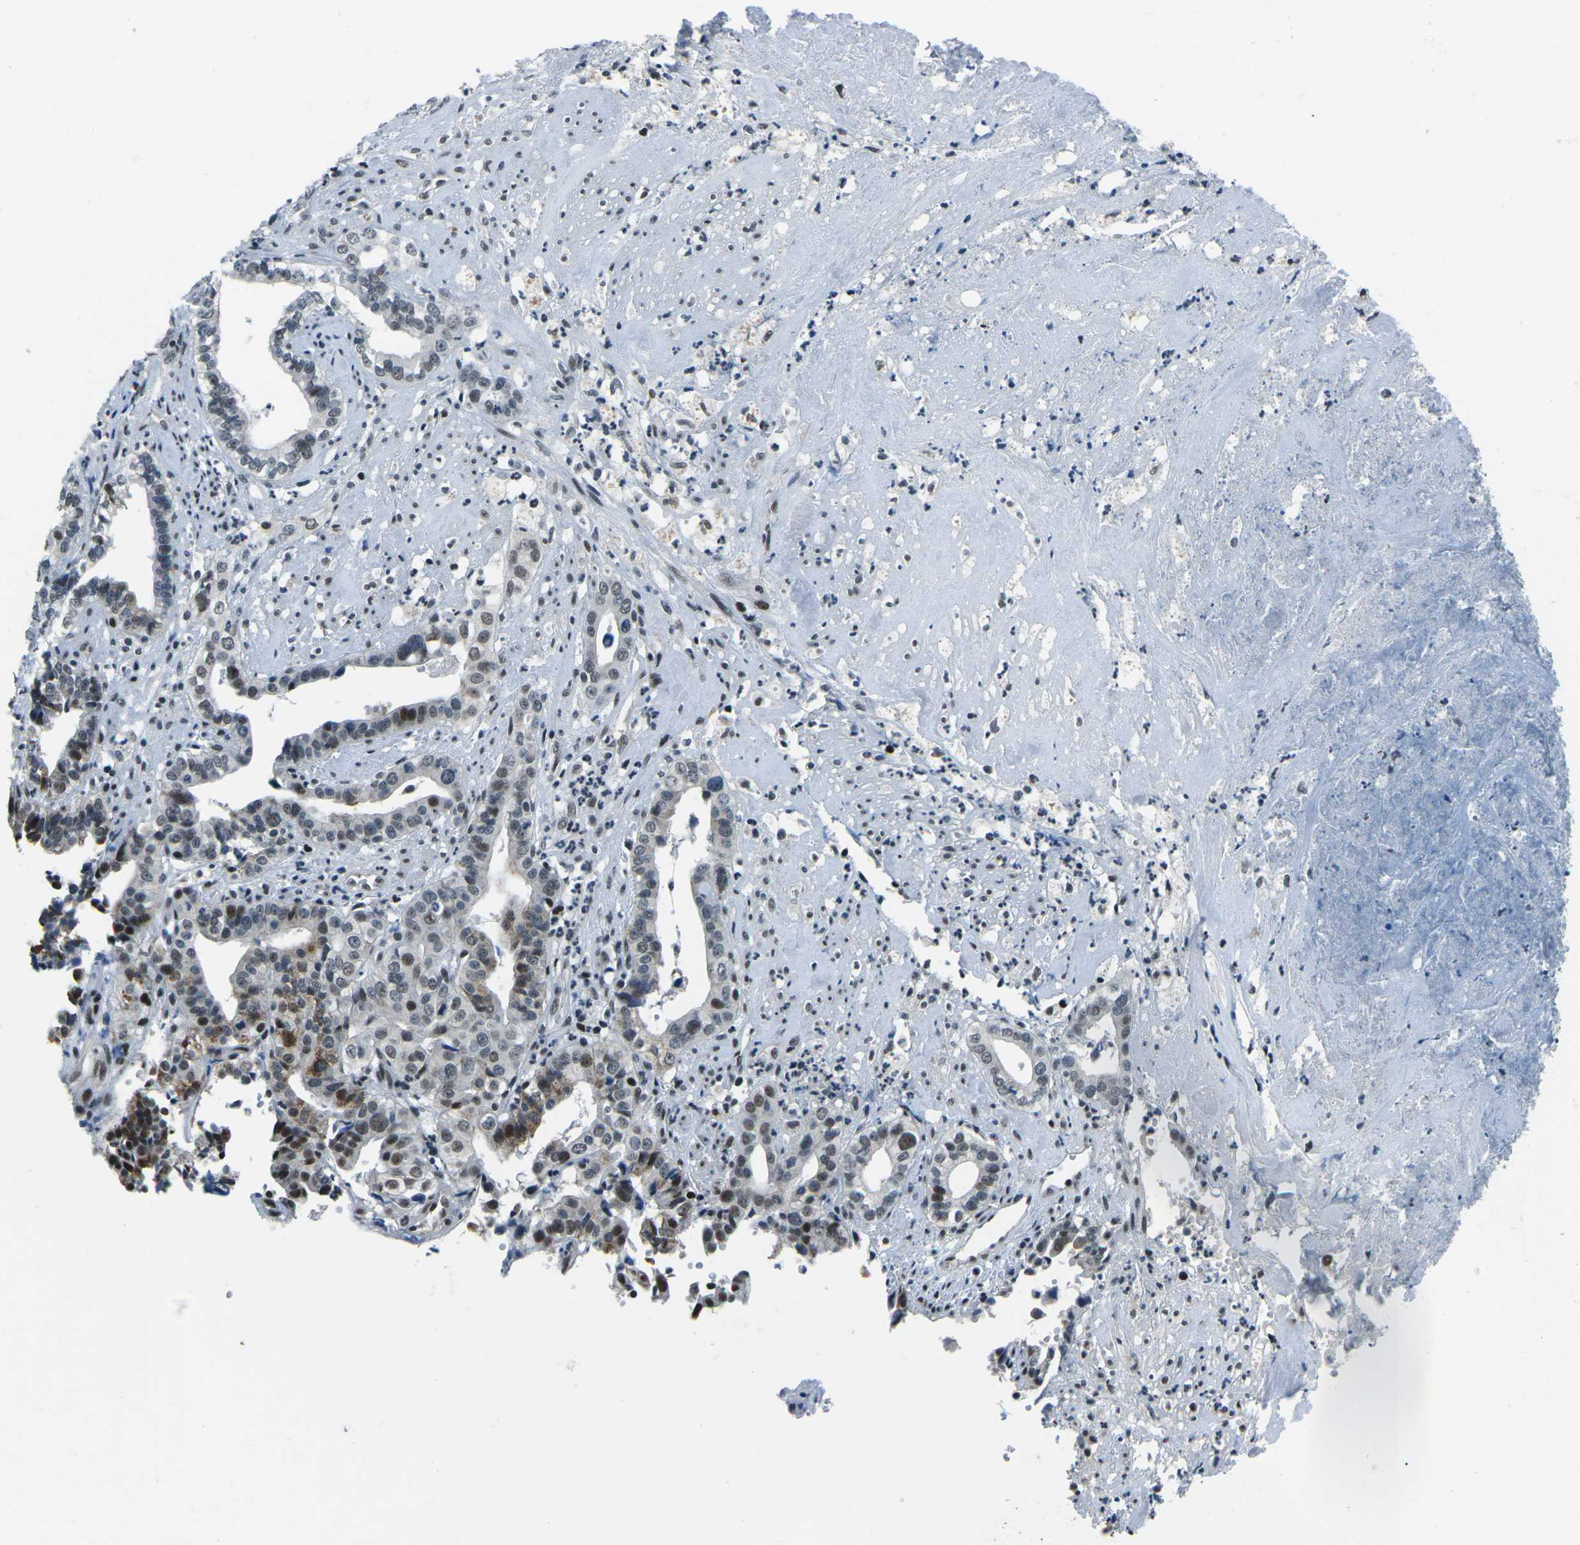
{"staining": {"intensity": "moderate", "quantity": "<25%", "location": "nuclear"}, "tissue": "liver cancer", "cell_type": "Tumor cells", "image_type": "cancer", "snomed": [{"axis": "morphology", "description": "Cholangiocarcinoma"}, {"axis": "topography", "description": "Liver"}], "caption": "A high-resolution histopathology image shows immunohistochemistry (IHC) staining of liver cancer (cholangiocarcinoma), which demonstrates moderate nuclear expression in about <25% of tumor cells.", "gene": "RBL2", "patient": {"sex": "female", "age": 61}}